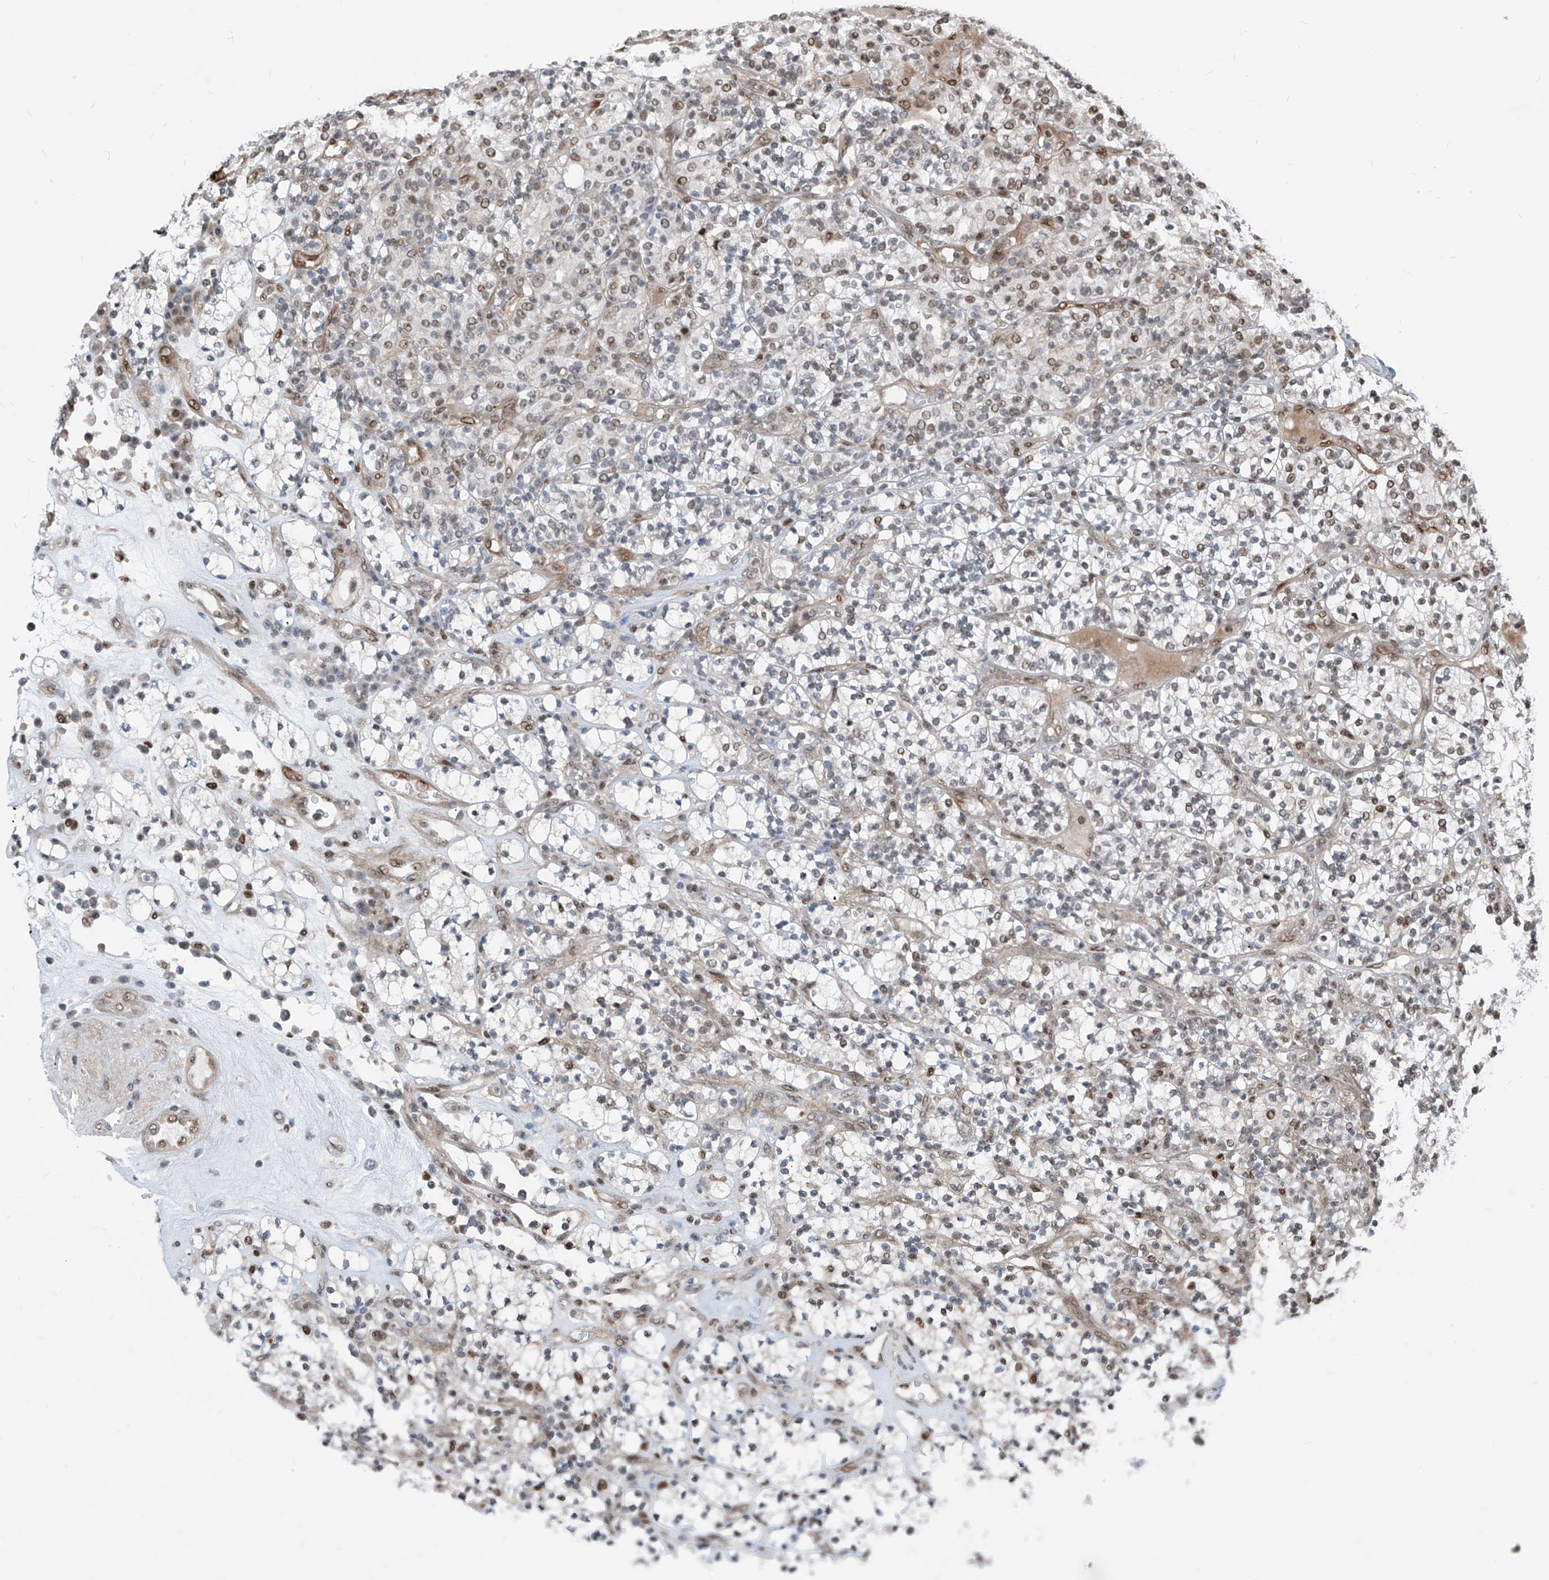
{"staining": {"intensity": "weak", "quantity": "25%-75%", "location": "nuclear"}, "tissue": "renal cancer", "cell_type": "Tumor cells", "image_type": "cancer", "snomed": [{"axis": "morphology", "description": "Adenocarcinoma, NOS"}, {"axis": "topography", "description": "Kidney"}], "caption": "This image exhibits immunohistochemistry (IHC) staining of human renal cancer (adenocarcinoma), with low weak nuclear staining in about 25%-75% of tumor cells.", "gene": "RBP7", "patient": {"sex": "male", "age": 77}}